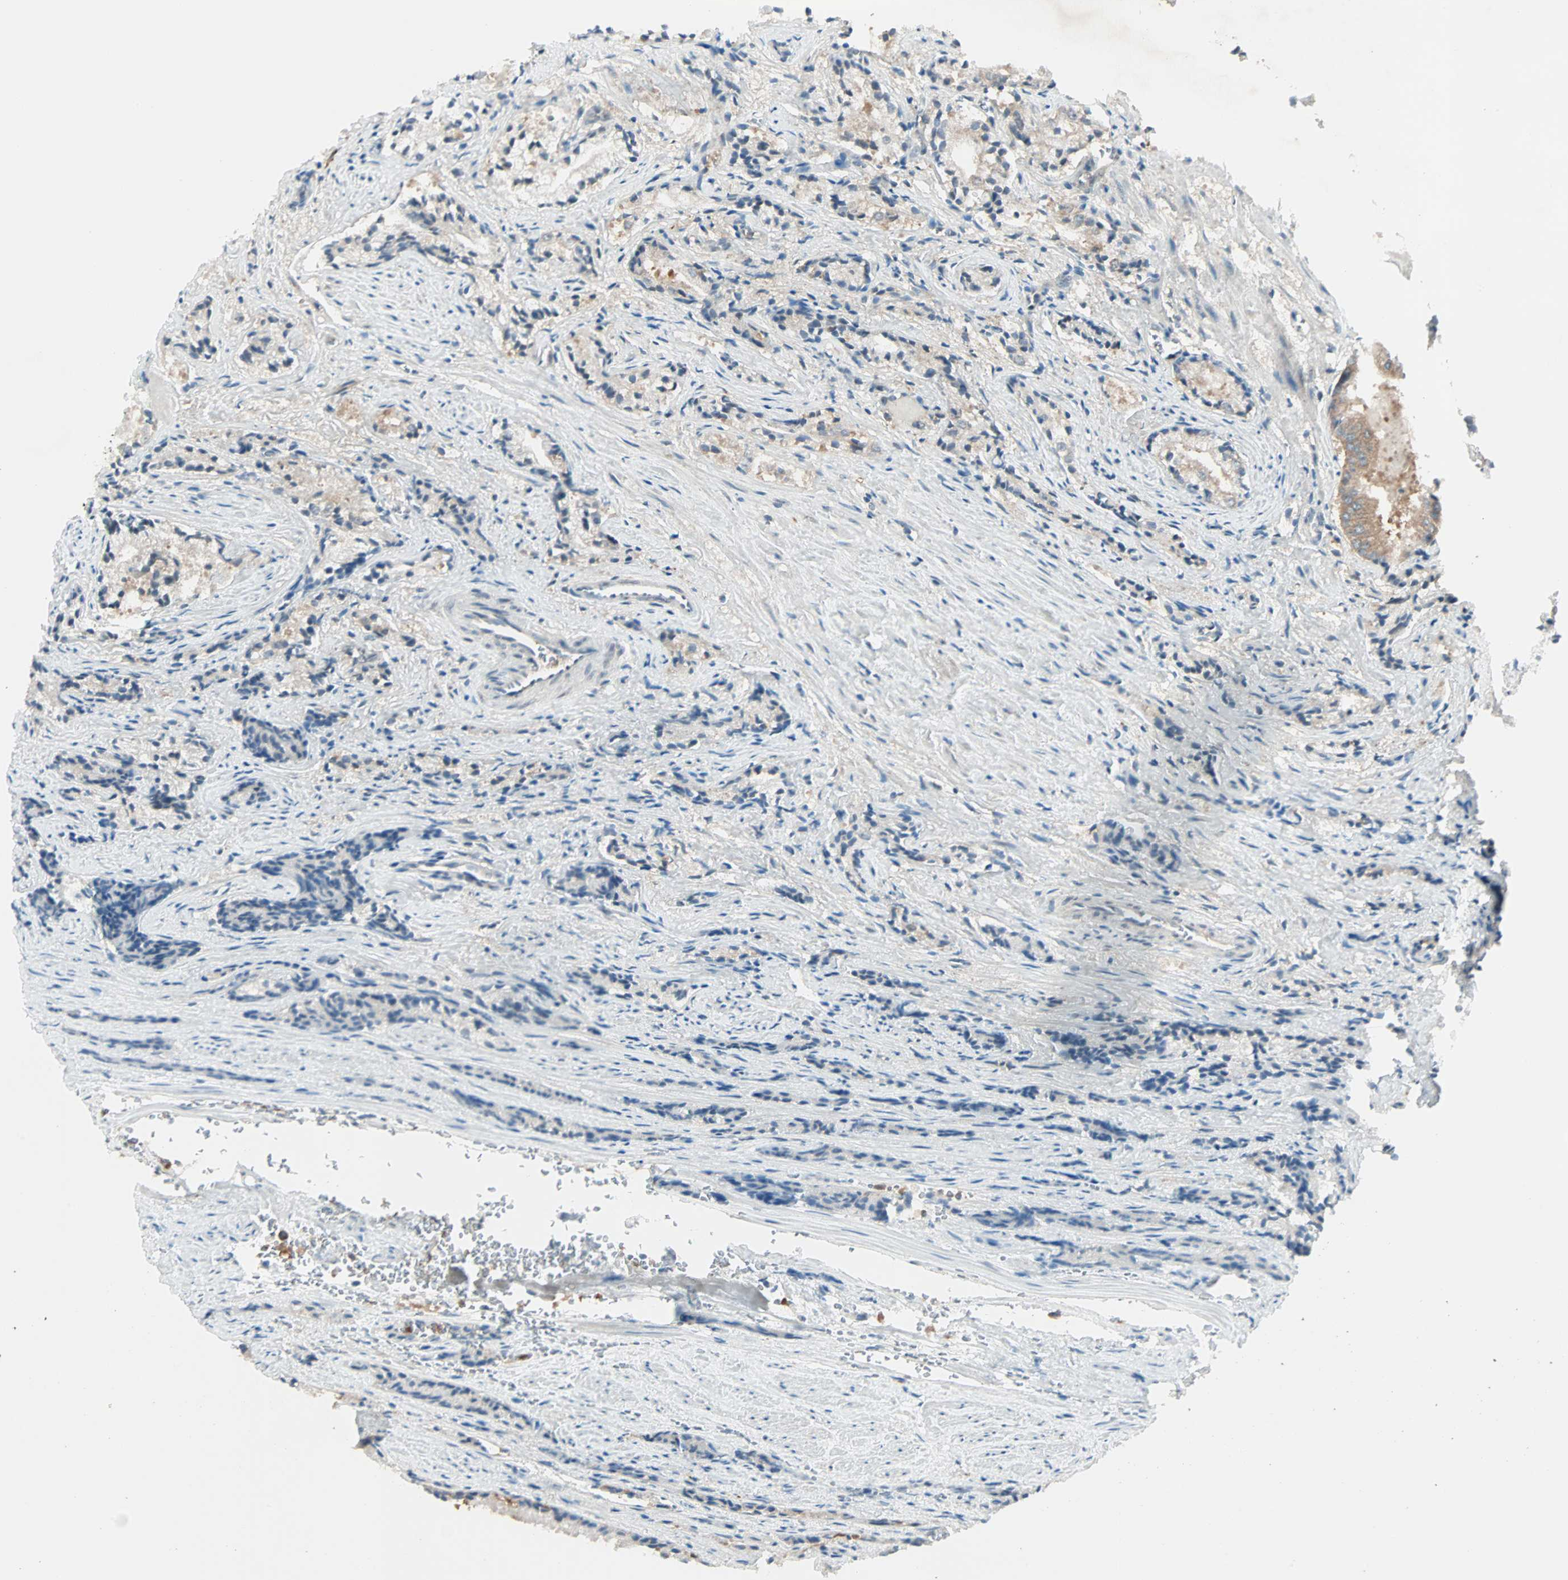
{"staining": {"intensity": "moderate", "quantity": ">75%", "location": "cytoplasmic/membranous"}, "tissue": "prostate cancer", "cell_type": "Tumor cells", "image_type": "cancer", "snomed": [{"axis": "morphology", "description": "Adenocarcinoma, Low grade"}, {"axis": "topography", "description": "Prostate"}], "caption": "Human prostate adenocarcinoma (low-grade) stained with a brown dye reveals moderate cytoplasmic/membranous positive staining in approximately >75% of tumor cells.", "gene": "SMIM8", "patient": {"sex": "male", "age": 60}}